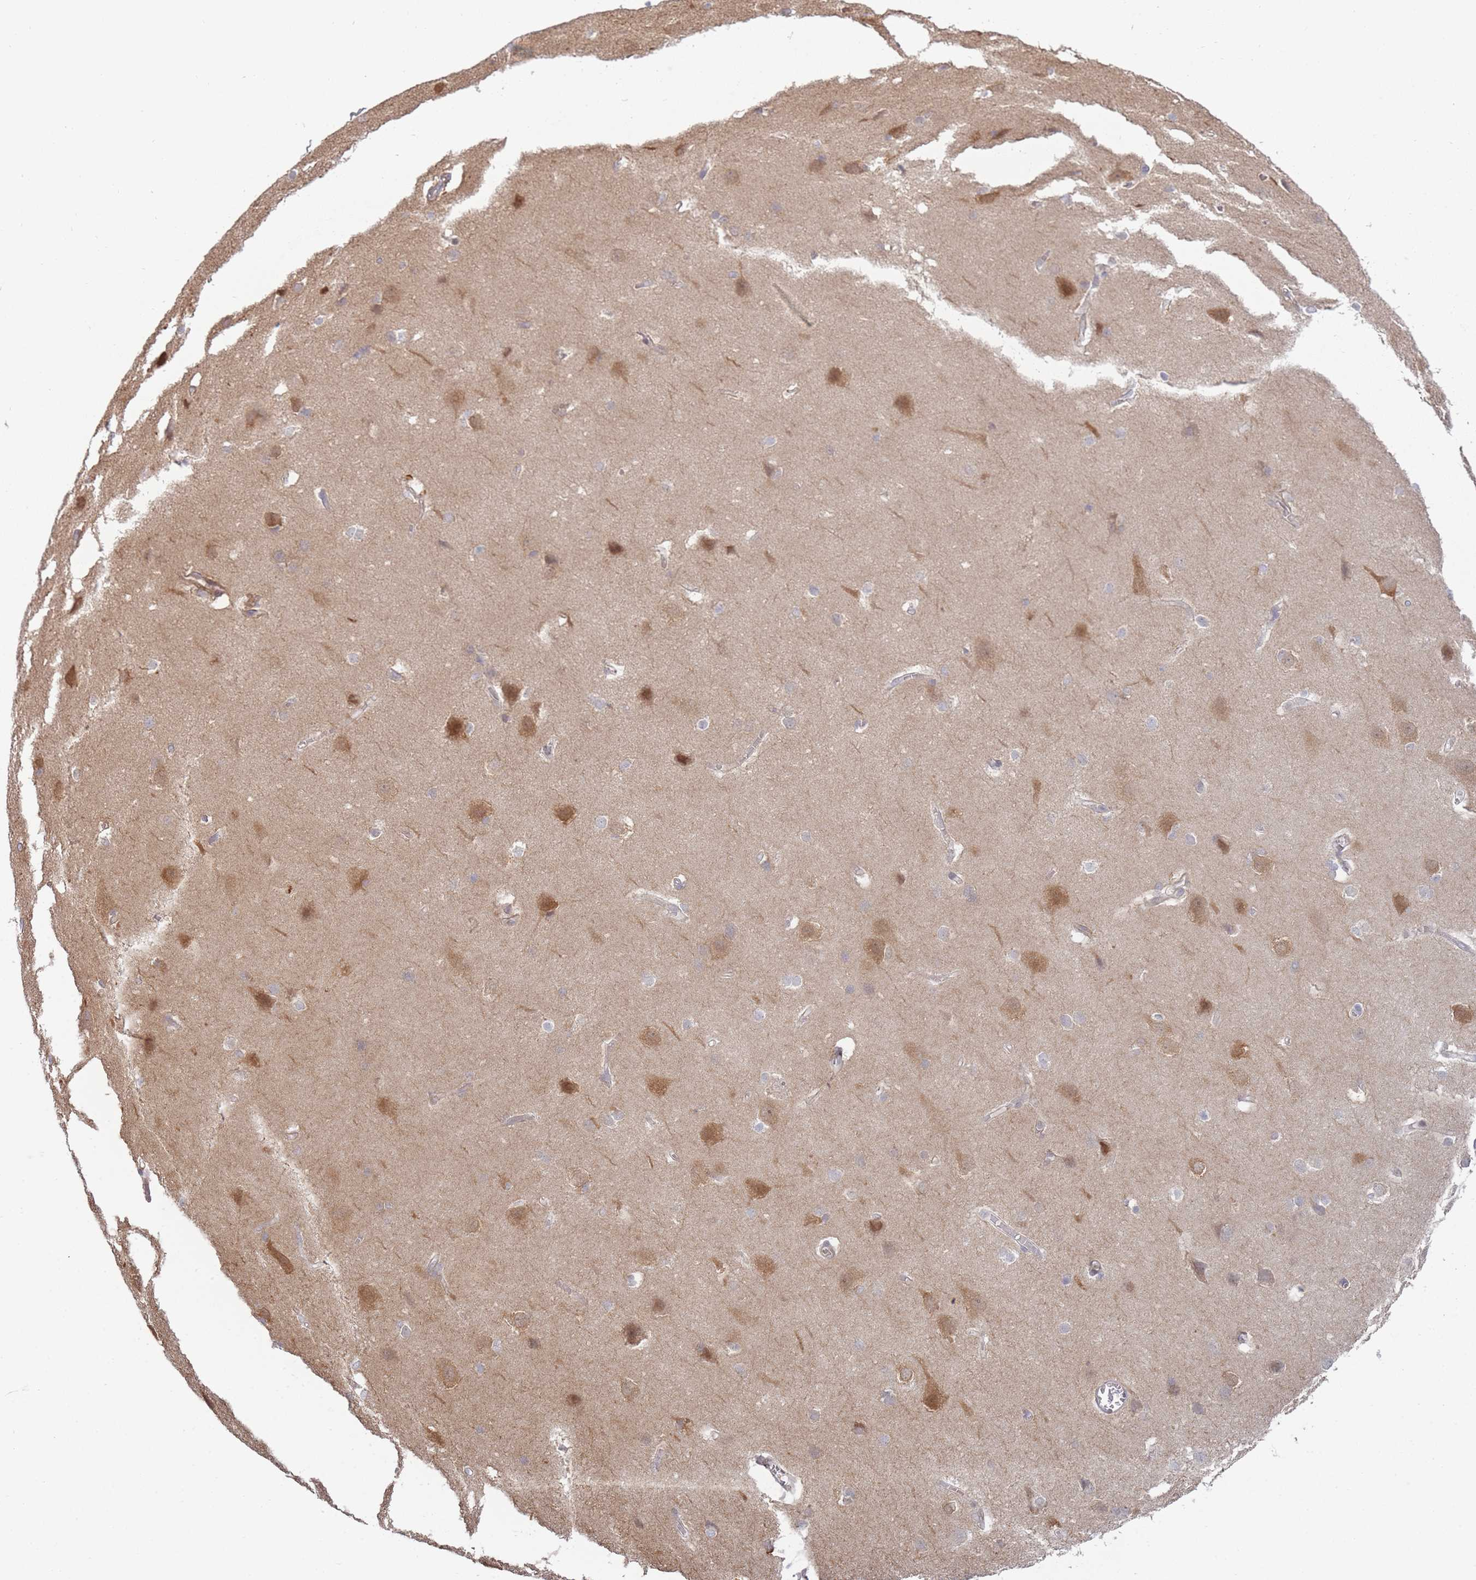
{"staining": {"intensity": "weak", "quantity": "25%-75%", "location": "cytoplasmic/membranous"}, "tissue": "cerebral cortex", "cell_type": "Endothelial cells", "image_type": "normal", "snomed": [{"axis": "morphology", "description": "Normal tissue, NOS"}, {"axis": "topography", "description": "Cerebral cortex"}], "caption": "Weak cytoplasmic/membranous expression for a protein is identified in about 25%-75% of endothelial cells of unremarkable cerebral cortex using immunohistochemistry.", "gene": "TRIM26", "patient": {"sex": "male", "age": 37}}